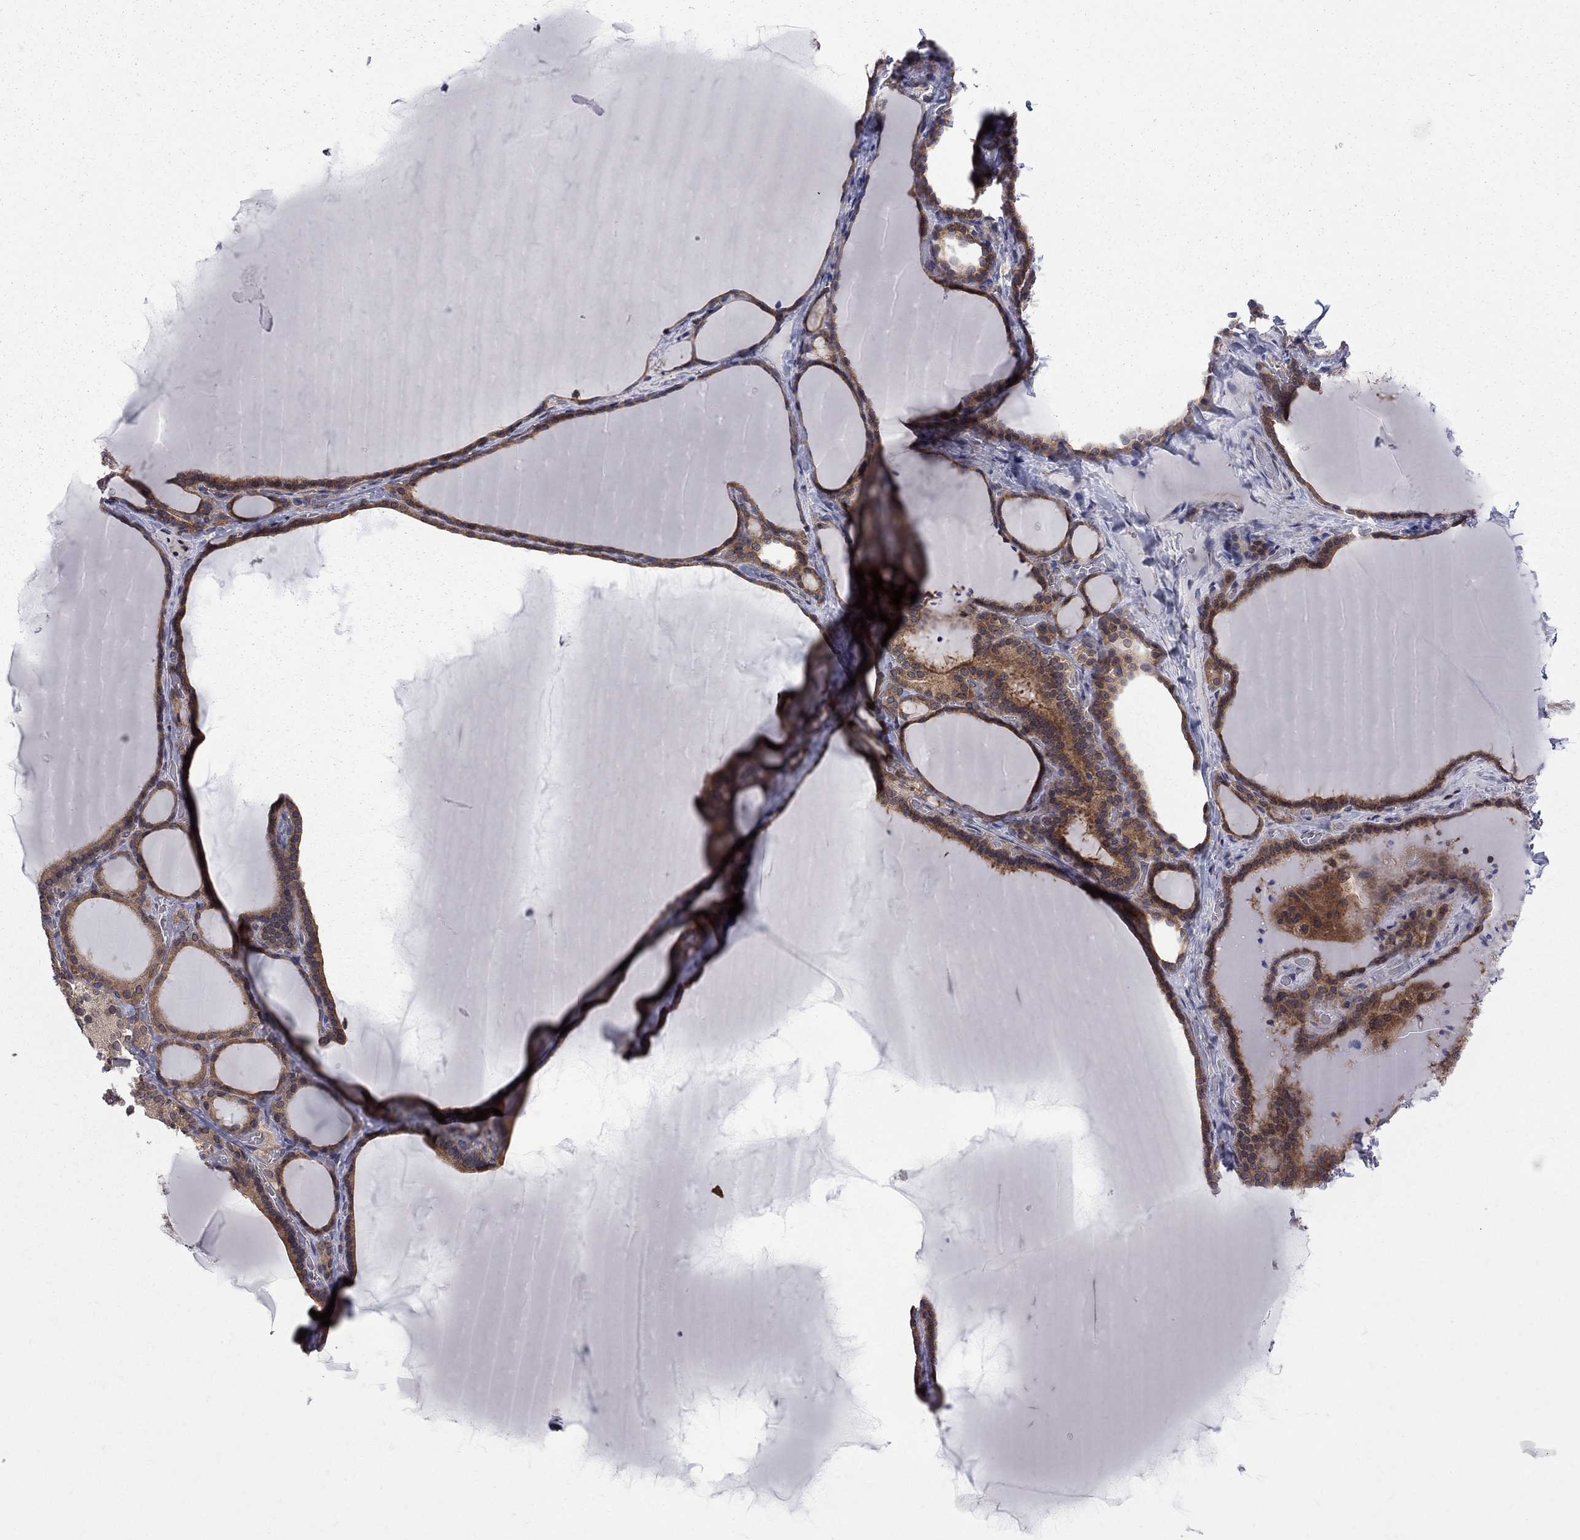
{"staining": {"intensity": "moderate", "quantity": ">75%", "location": "cytoplasmic/membranous"}, "tissue": "thyroid gland", "cell_type": "Glandular cells", "image_type": "normal", "snomed": [{"axis": "morphology", "description": "Normal tissue, NOS"}, {"axis": "morphology", "description": "Hyperplasia, NOS"}, {"axis": "topography", "description": "Thyroid gland"}], "caption": "Moderate cytoplasmic/membranous positivity is seen in approximately >75% of glandular cells in benign thyroid gland. The staining was performed using DAB to visualize the protein expression in brown, while the nuclei were stained in blue with hematoxylin (Magnification: 20x).", "gene": "NAA50", "patient": {"sex": "female", "age": 27}}